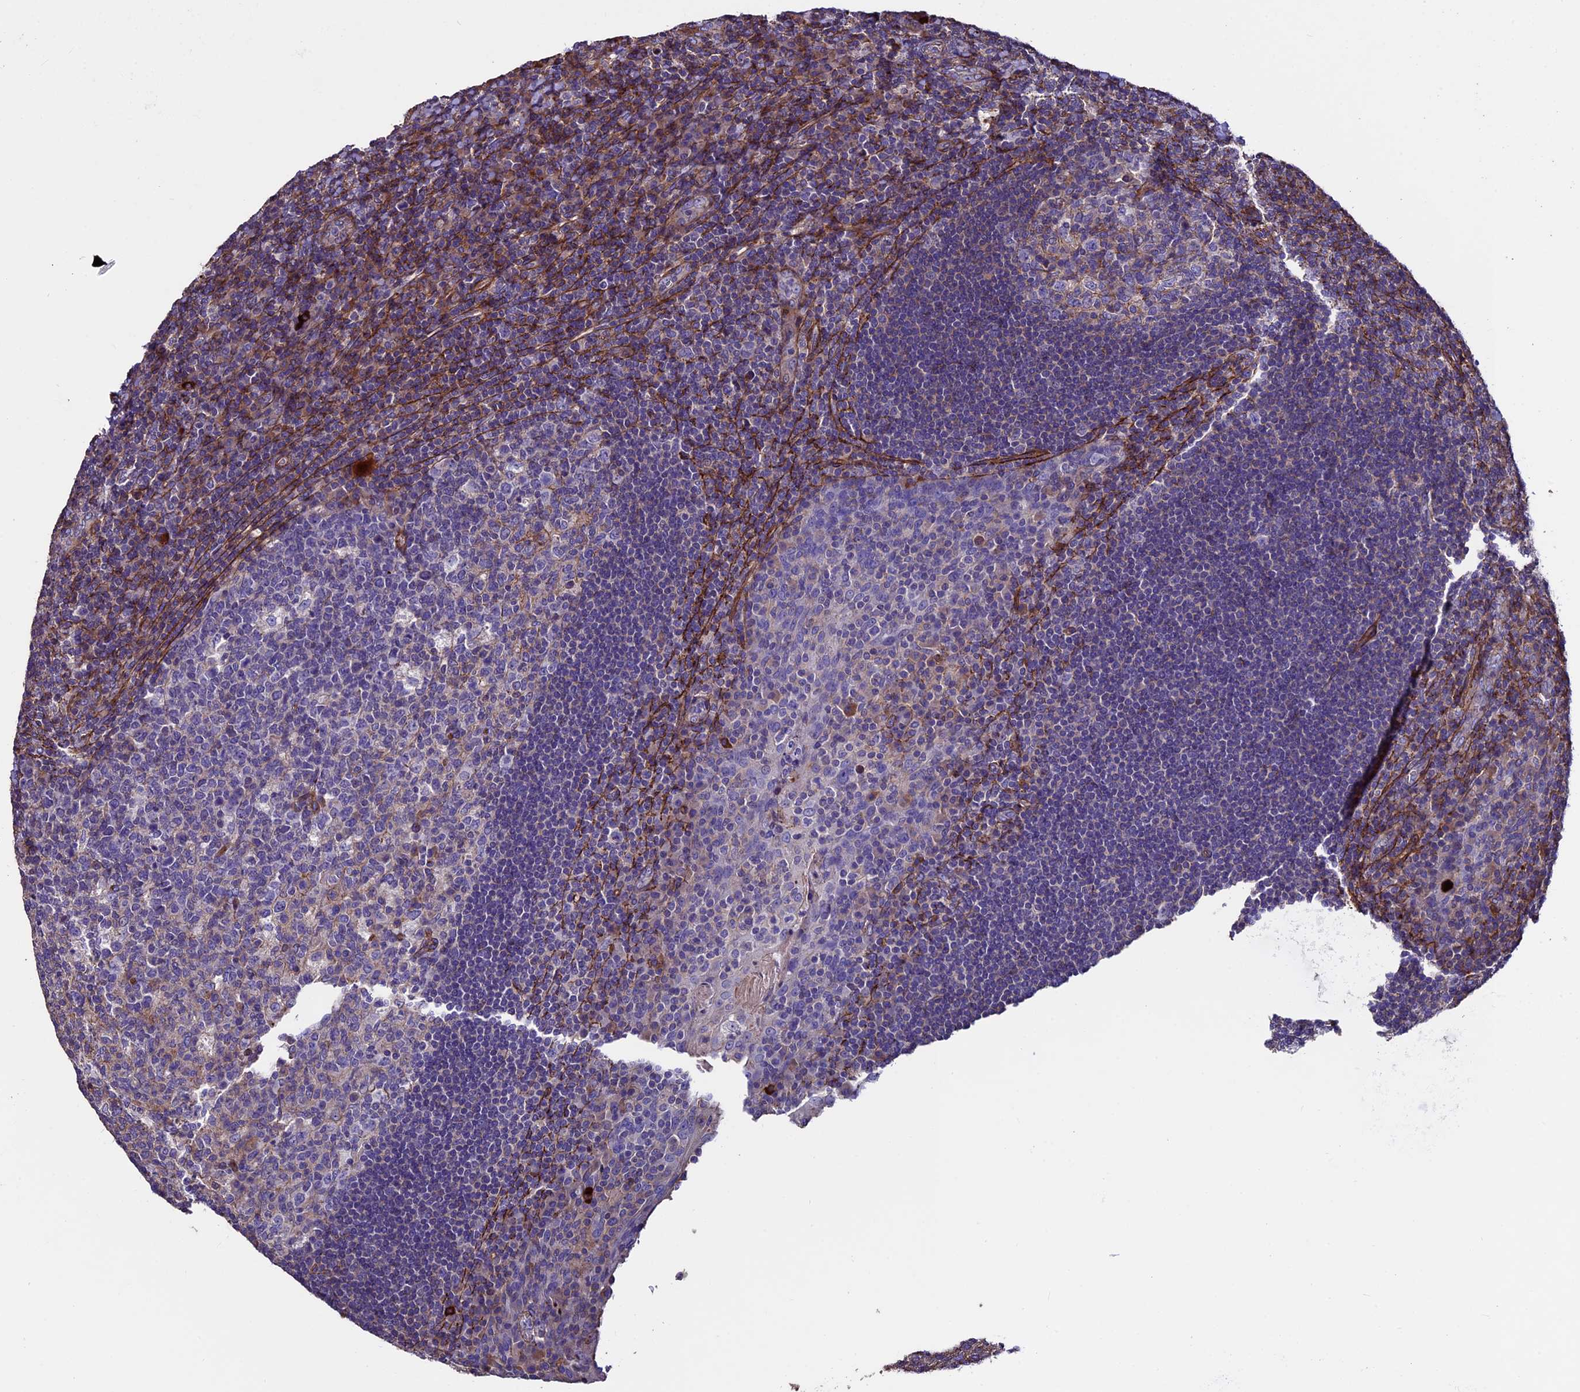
{"staining": {"intensity": "negative", "quantity": "none", "location": "none"}, "tissue": "tonsil", "cell_type": "Germinal center cells", "image_type": "normal", "snomed": [{"axis": "morphology", "description": "Normal tissue, NOS"}, {"axis": "topography", "description": "Tonsil"}], "caption": "Human tonsil stained for a protein using immunohistochemistry reveals no positivity in germinal center cells.", "gene": "EVA1B", "patient": {"sex": "male", "age": 17}}